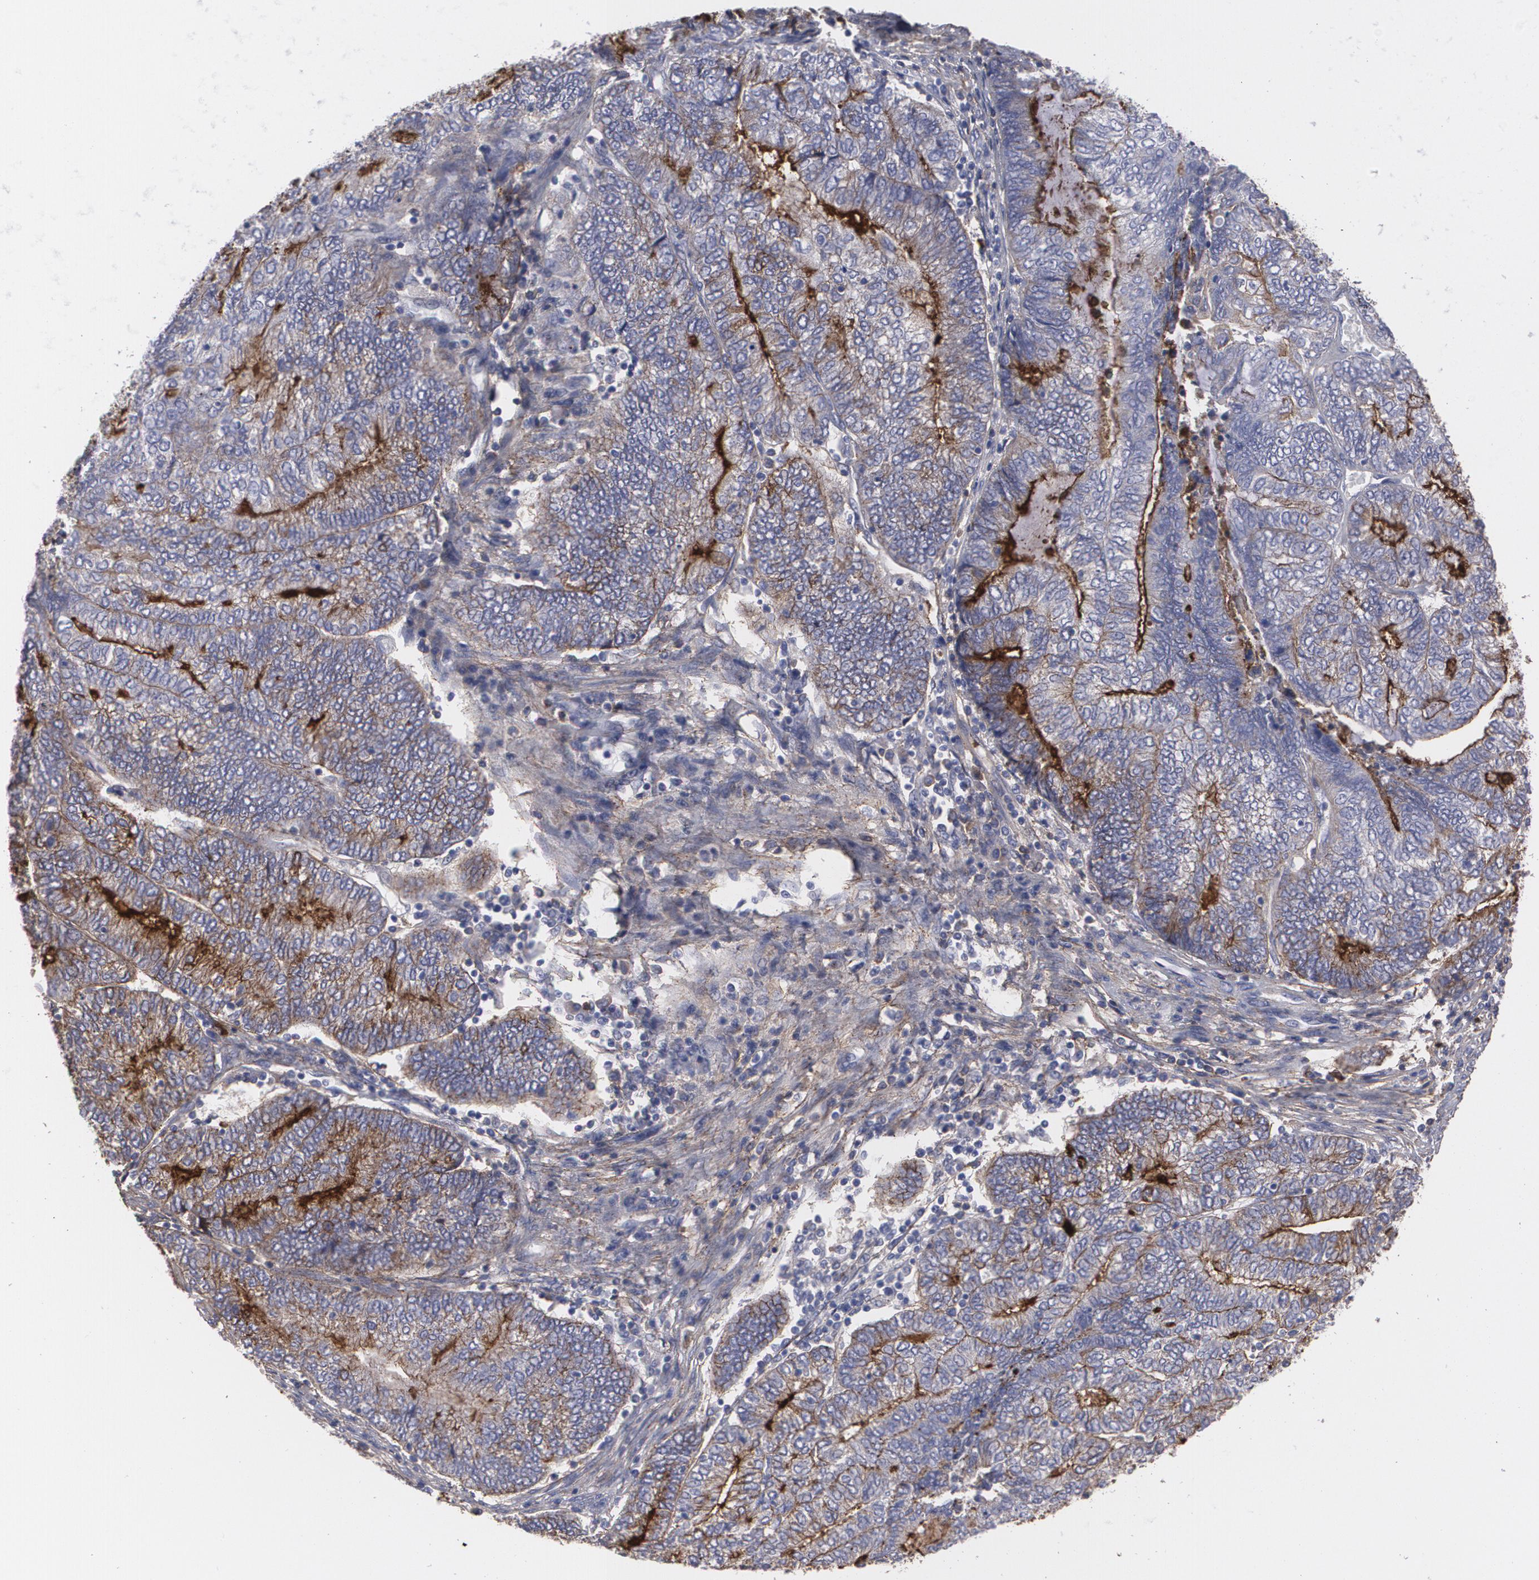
{"staining": {"intensity": "negative", "quantity": "none", "location": "none"}, "tissue": "endometrial cancer", "cell_type": "Tumor cells", "image_type": "cancer", "snomed": [{"axis": "morphology", "description": "Adenocarcinoma, NOS"}, {"axis": "topography", "description": "Uterus"}, {"axis": "topography", "description": "Endometrium"}], "caption": "A high-resolution histopathology image shows immunohistochemistry (IHC) staining of endometrial adenocarcinoma, which reveals no significant staining in tumor cells. (DAB immunohistochemistry (IHC) with hematoxylin counter stain).", "gene": "FBLN1", "patient": {"sex": "female", "age": 70}}